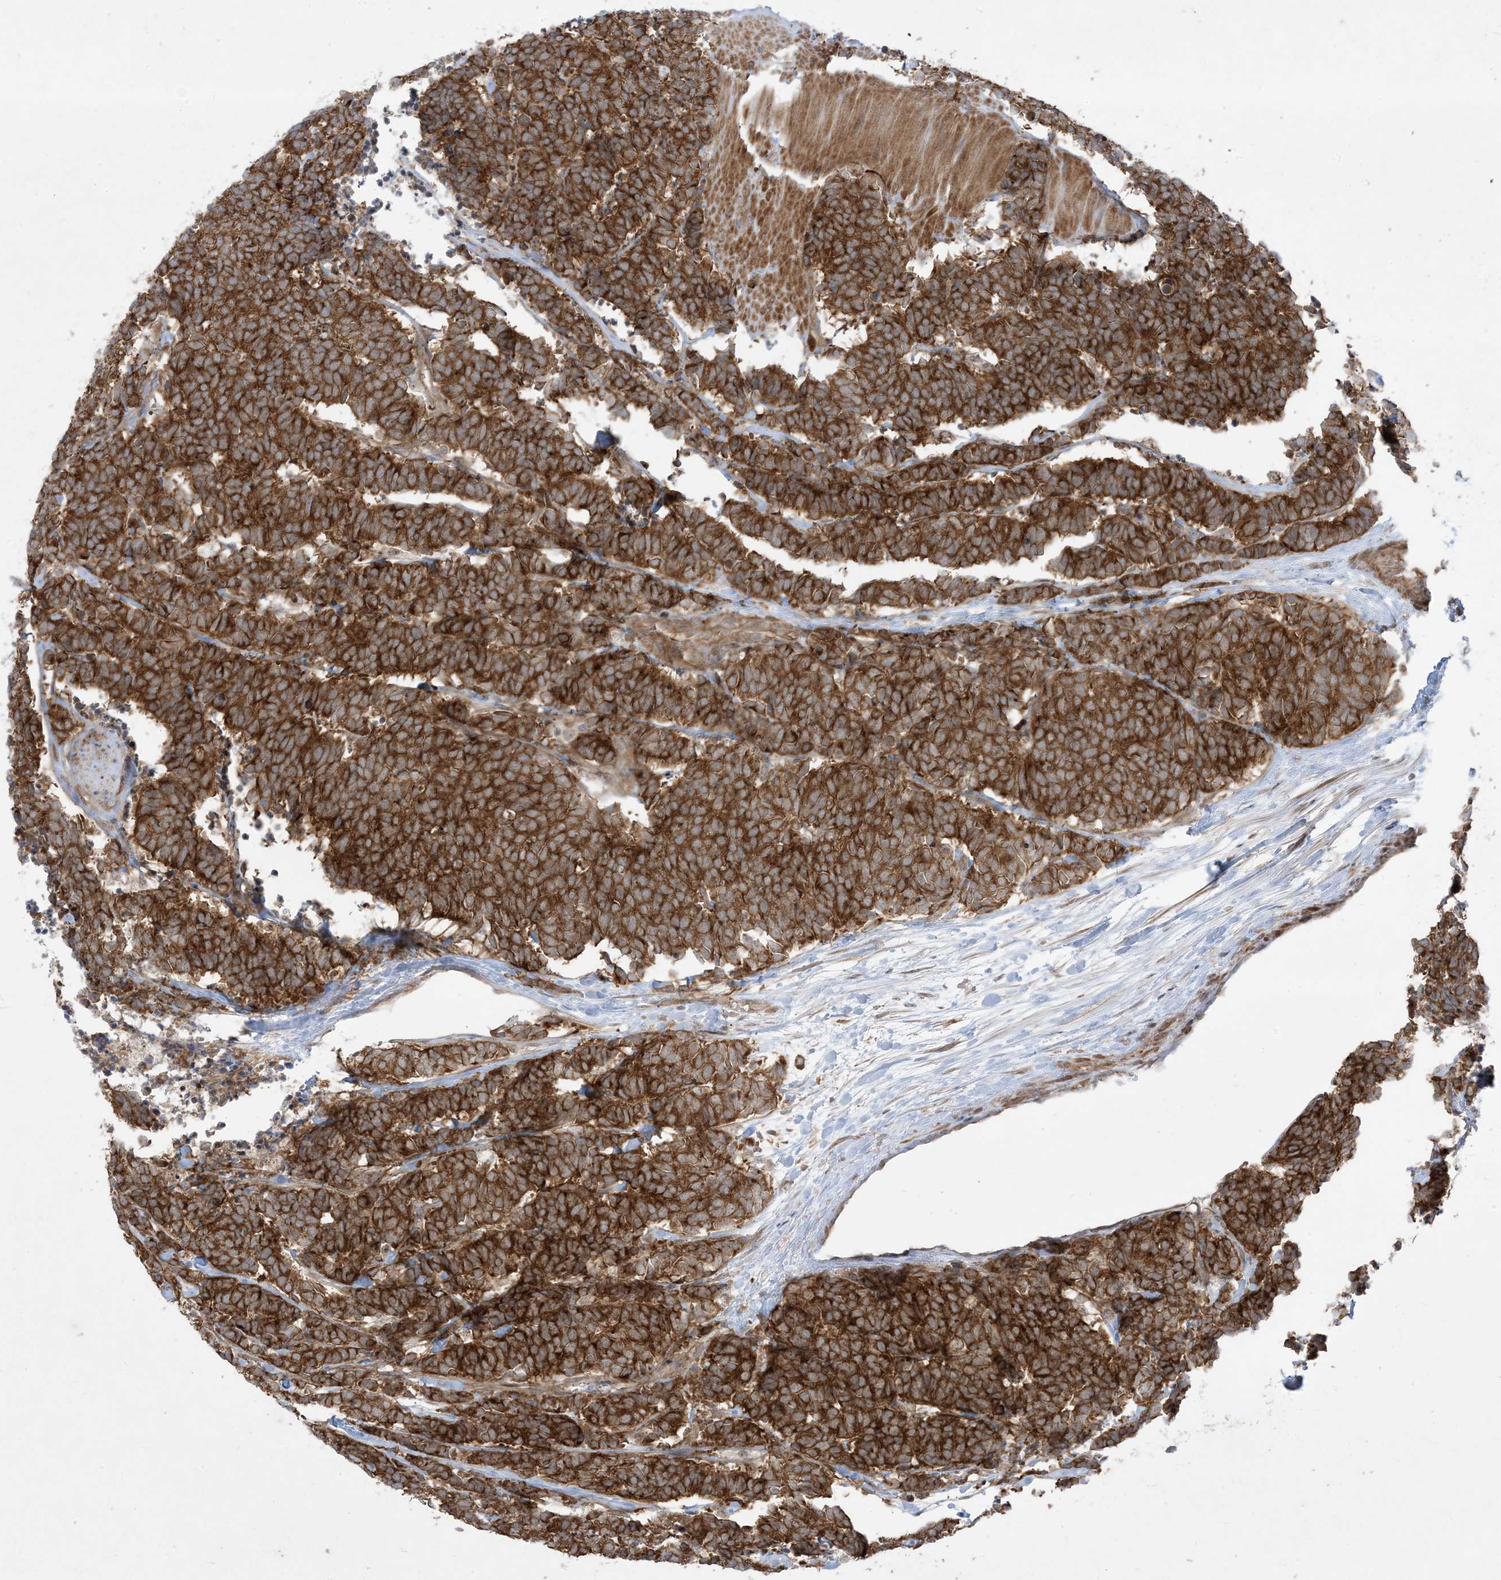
{"staining": {"intensity": "strong", "quantity": ">75%", "location": "cytoplasmic/membranous"}, "tissue": "carcinoid", "cell_type": "Tumor cells", "image_type": "cancer", "snomed": [{"axis": "morphology", "description": "Carcinoma, NOS"}, {"axis": "morphology", "description": "Carcinoid, malignant, NOS"}, {"axis": "topography", "description": "Urinary bladder"}], "caption": "Immunohistochemical staining of carcinoid (malignant) exhibits strong cytoplasmic/membranous protein positivity in approximately >75% of tumor cells.", "gene": "SOGA3", "patient": {"sex": "male", "age": 57}}